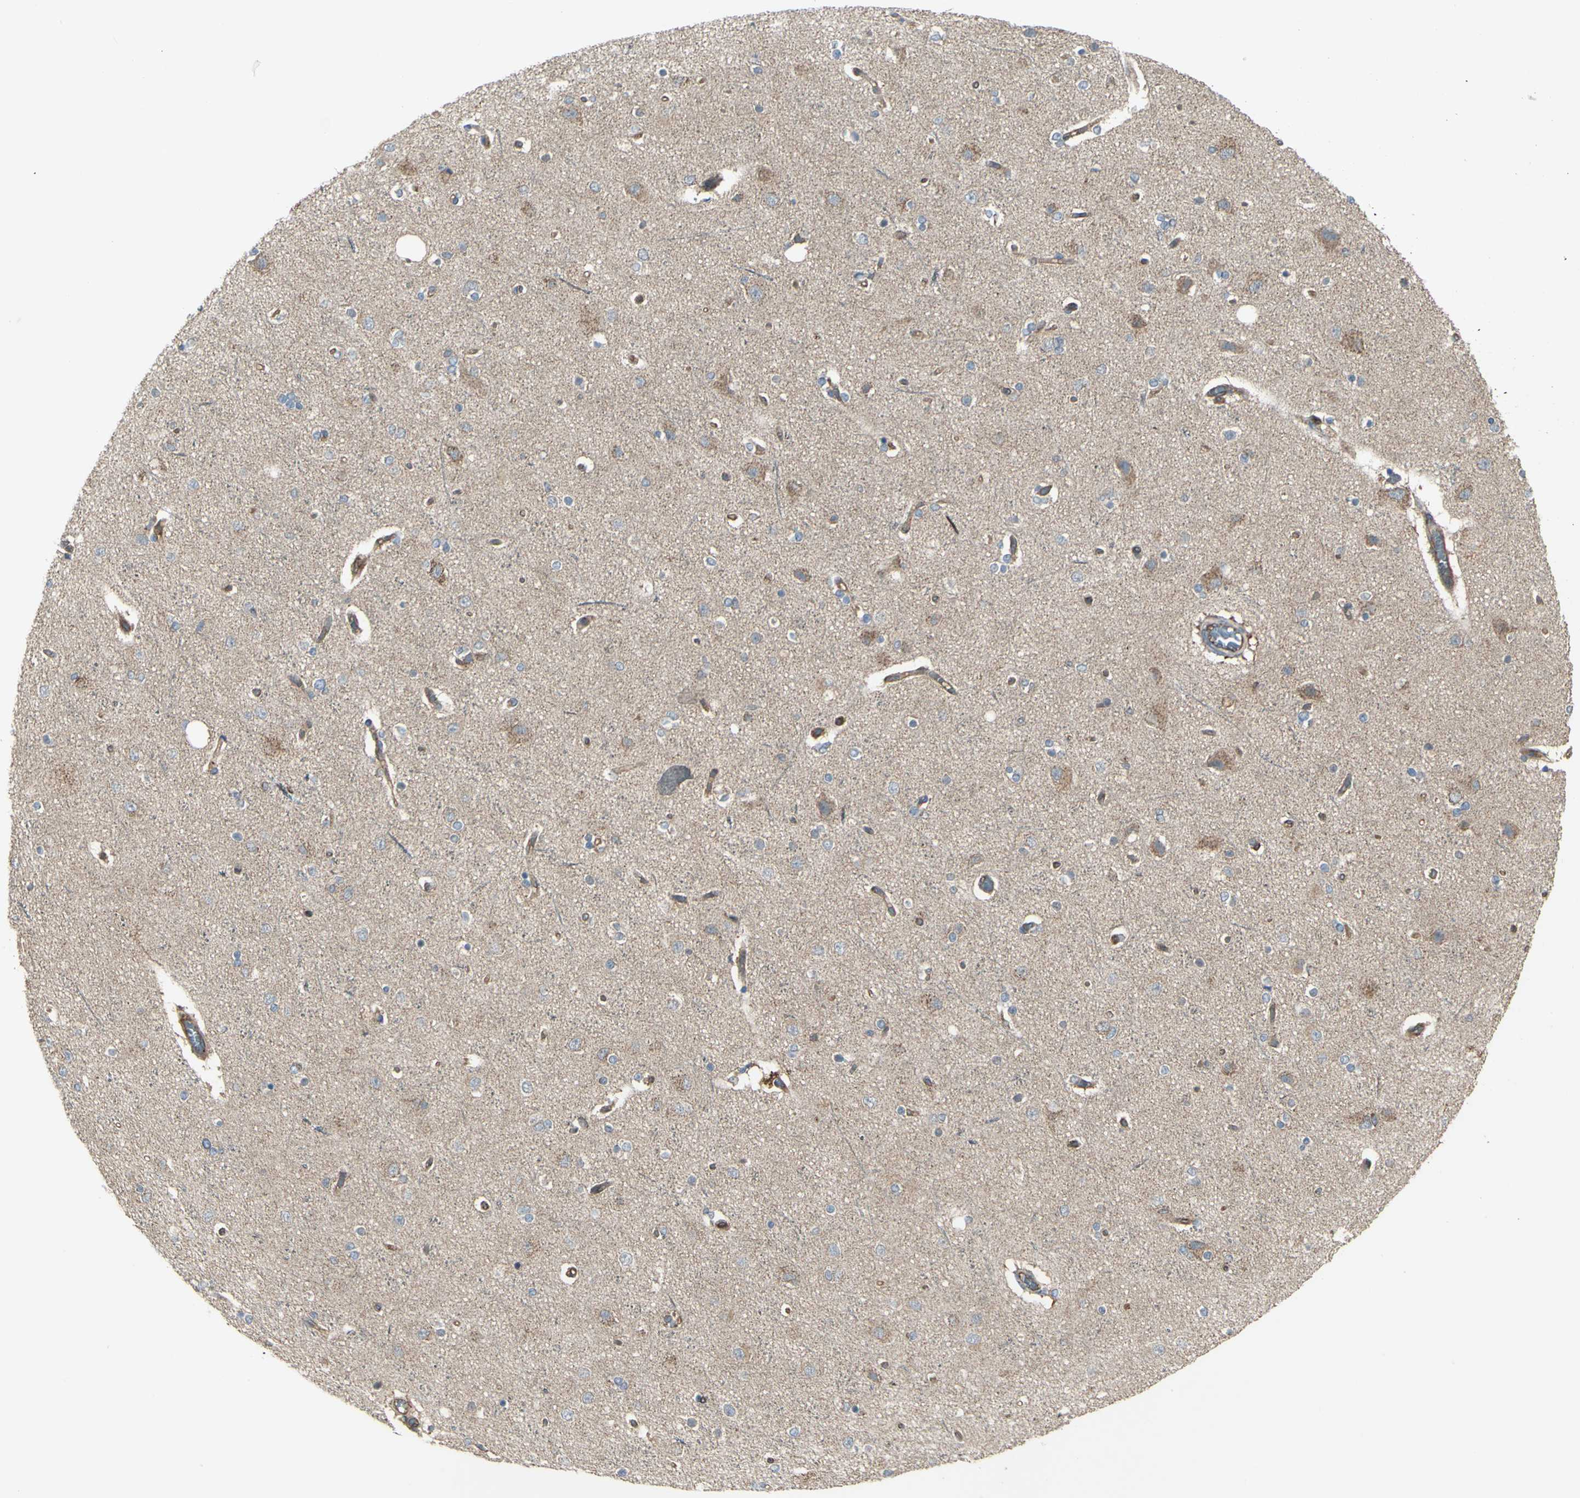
{"staining": {"intensity": "strong", "quantity": "25%-75%", "location": "cytoplasmic/membranous"}, "tissue": "cerebral cortex", "cell_type": "Endothelial cells", "image_type": "normal", "snomed": [{"axis": "morphology", "description": "Normal tissue, NOS"}, {"axis": "topography", "description": "Cerebral cortex"}], "caption": "Immunohistochemistry (DAB) staining of benign human cerebral cortex exhibits strong cytoplasmic/membranous protein staining in approximately 25%-75% of endothelial cells.", "gene": "IGSF9B", "patient": {"sex": "female", "age": 54}}